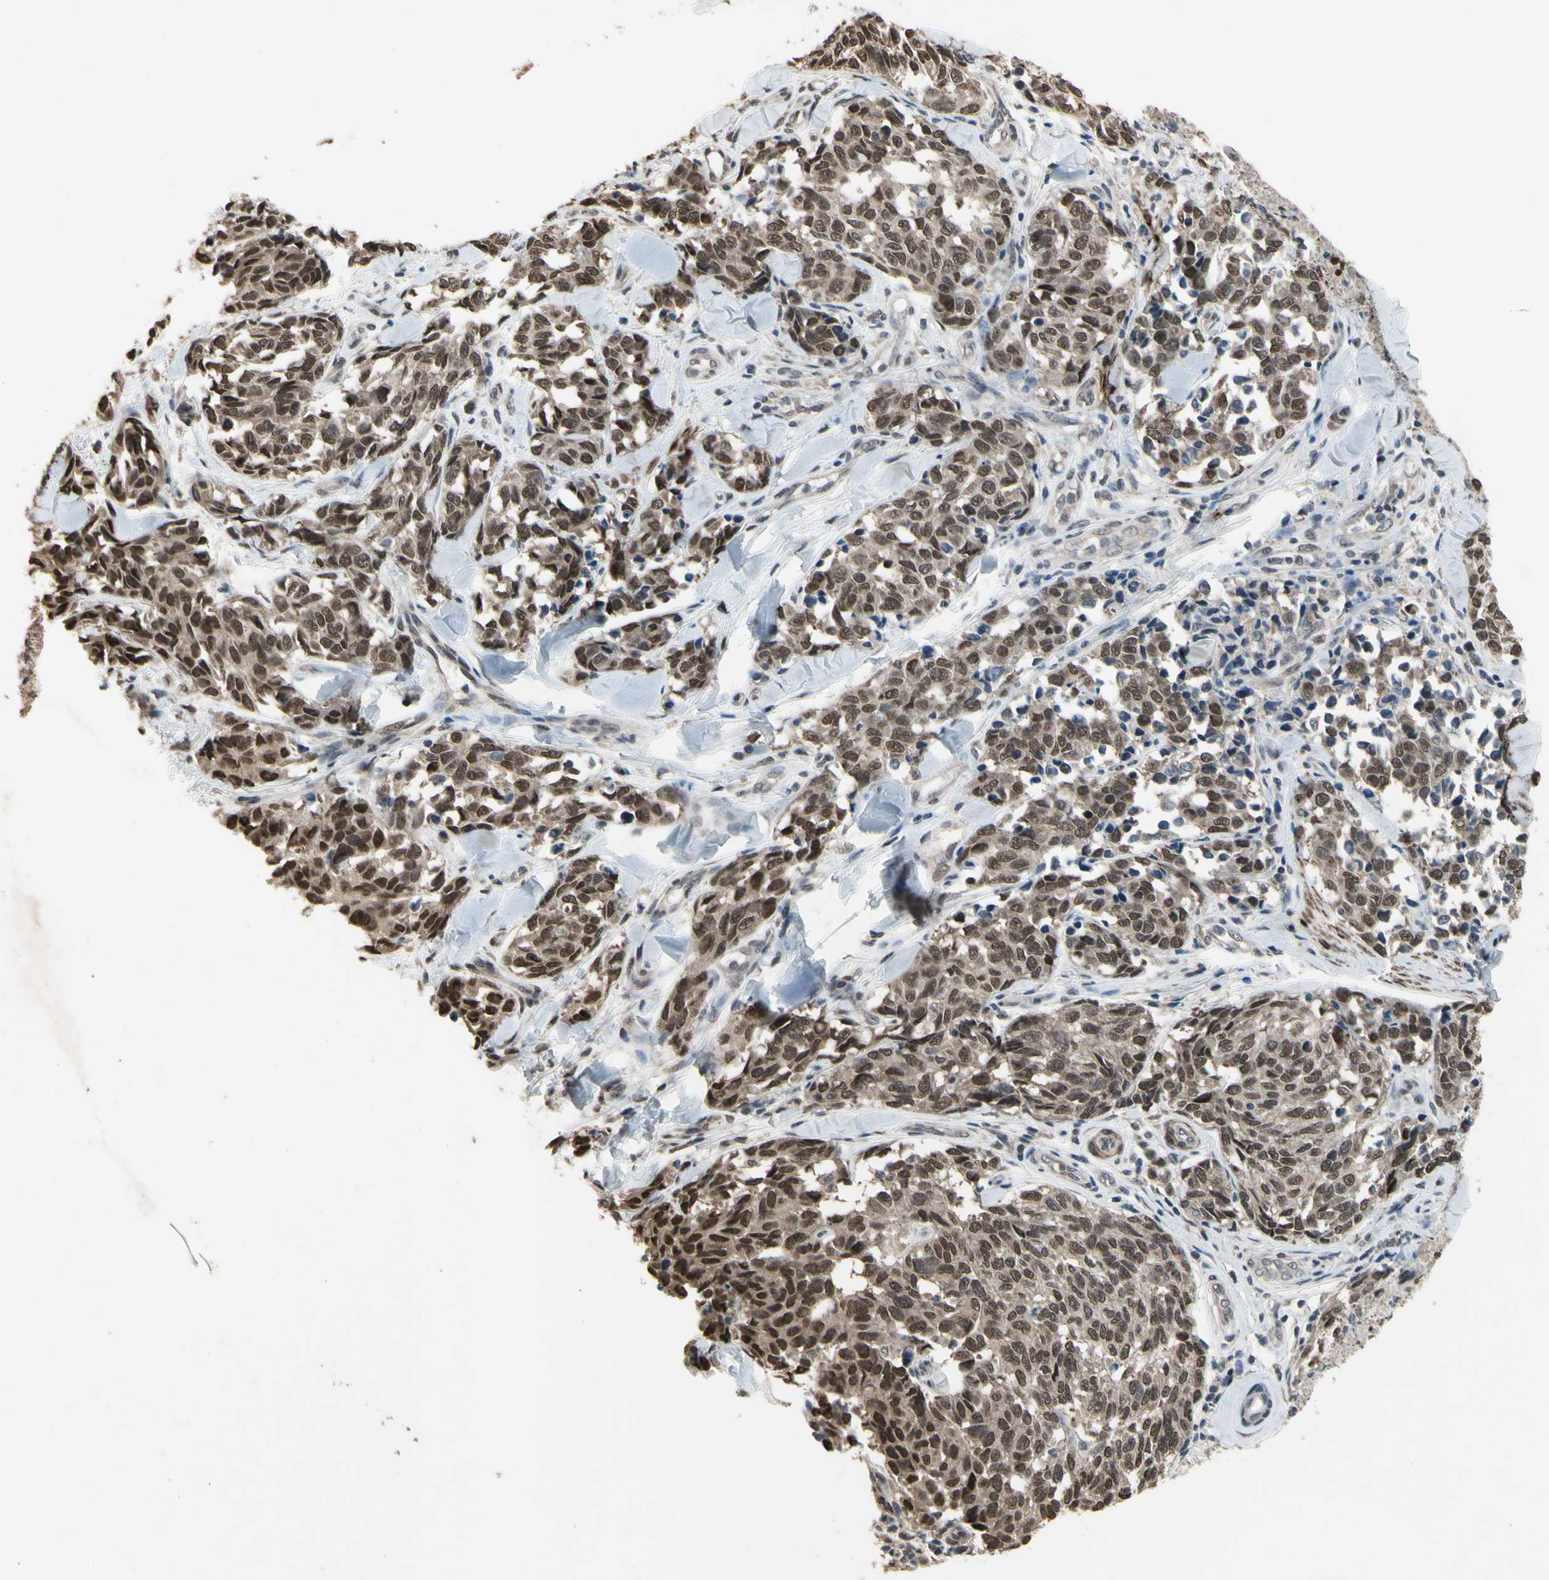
{"staining": {"intensity": "moderate", "quantity": ">75%", "location": "cytoplasmic/membranous,nuclear"}, "tissue": "melanoma", "cell_type": "Tumor cells", "image_type": "cancer", "snomed": [{"axis": "morphology", "description": "Malignant melanoma, NOS"}, {"axis": "topography", "description": "Skin"}], "caption": "Immunohistochemistry (IHC) micrograph of neoplastic tissue: human malignant melanoma stained using IHC reveals medium levels of moderate protein expression localized specifically in the cytoplasmic/membranous and nuclear of tumor cells, appearing as a cytoplasmic/membranous and nuclear brown color.", "gene": "ZNF174", "patient": {"sex": "female", "age": 64}}